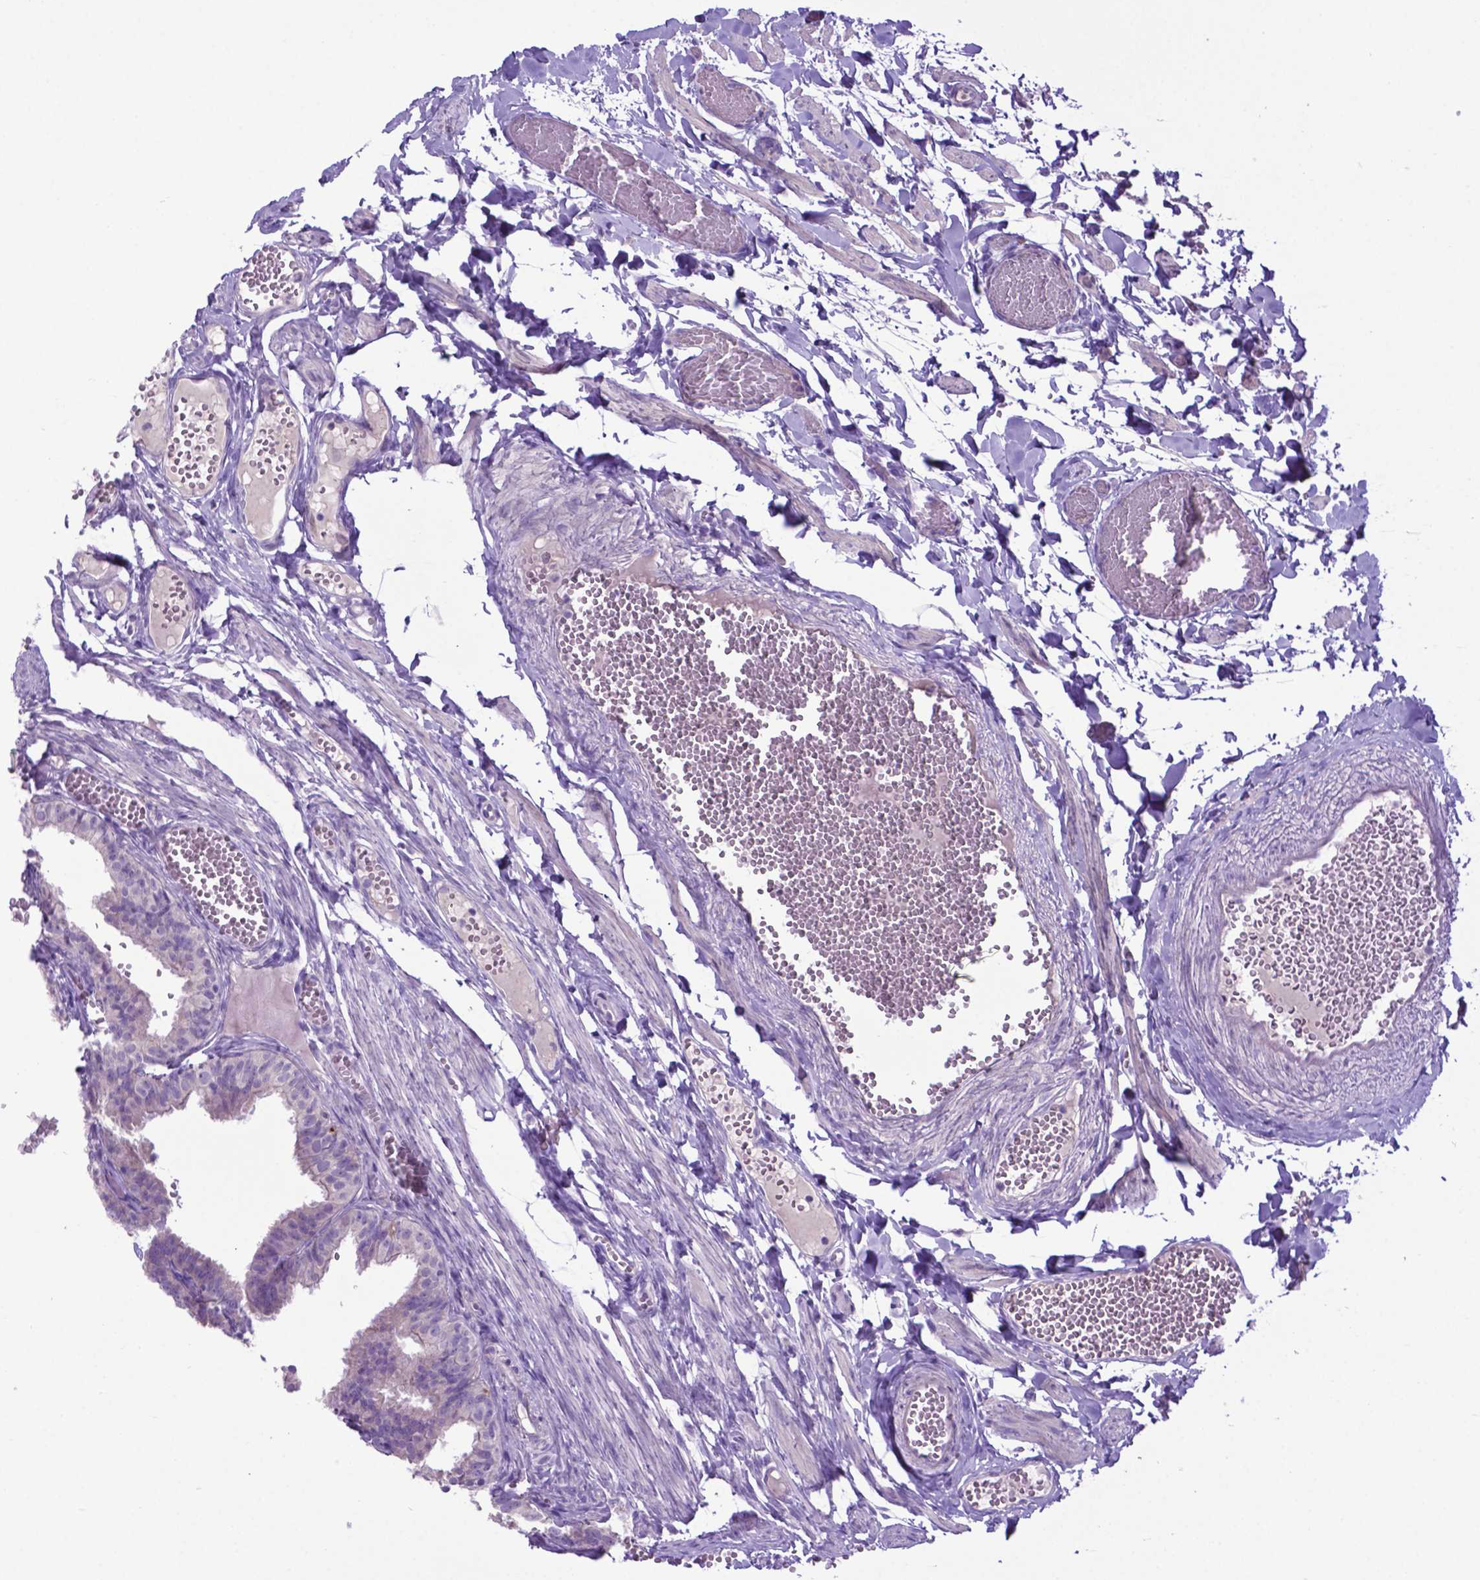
{"staining": {"intensity": "negative", "quantity": "none", "location": "none"}, "tissue": "fallopian tube", "cell_type": "Glandular cells", "image_type": "normal", "snomed": [{"axis": "morphology", "description": "Normal tissue, NOS"}, {"axis": "topography", "description": "Fallopian tube"}], "caption": "Glandular cells show no significant staining in unremarkable fallopian tube. (Stains: DAB (3,3'-diaminobenzidine) immunohistochemistry with hematoxylin counter stain, Microscopy: brightfield microscopy at high magnification).", "gene": "ADRA2B", "patient": {"sex": "female", "age": 25}}